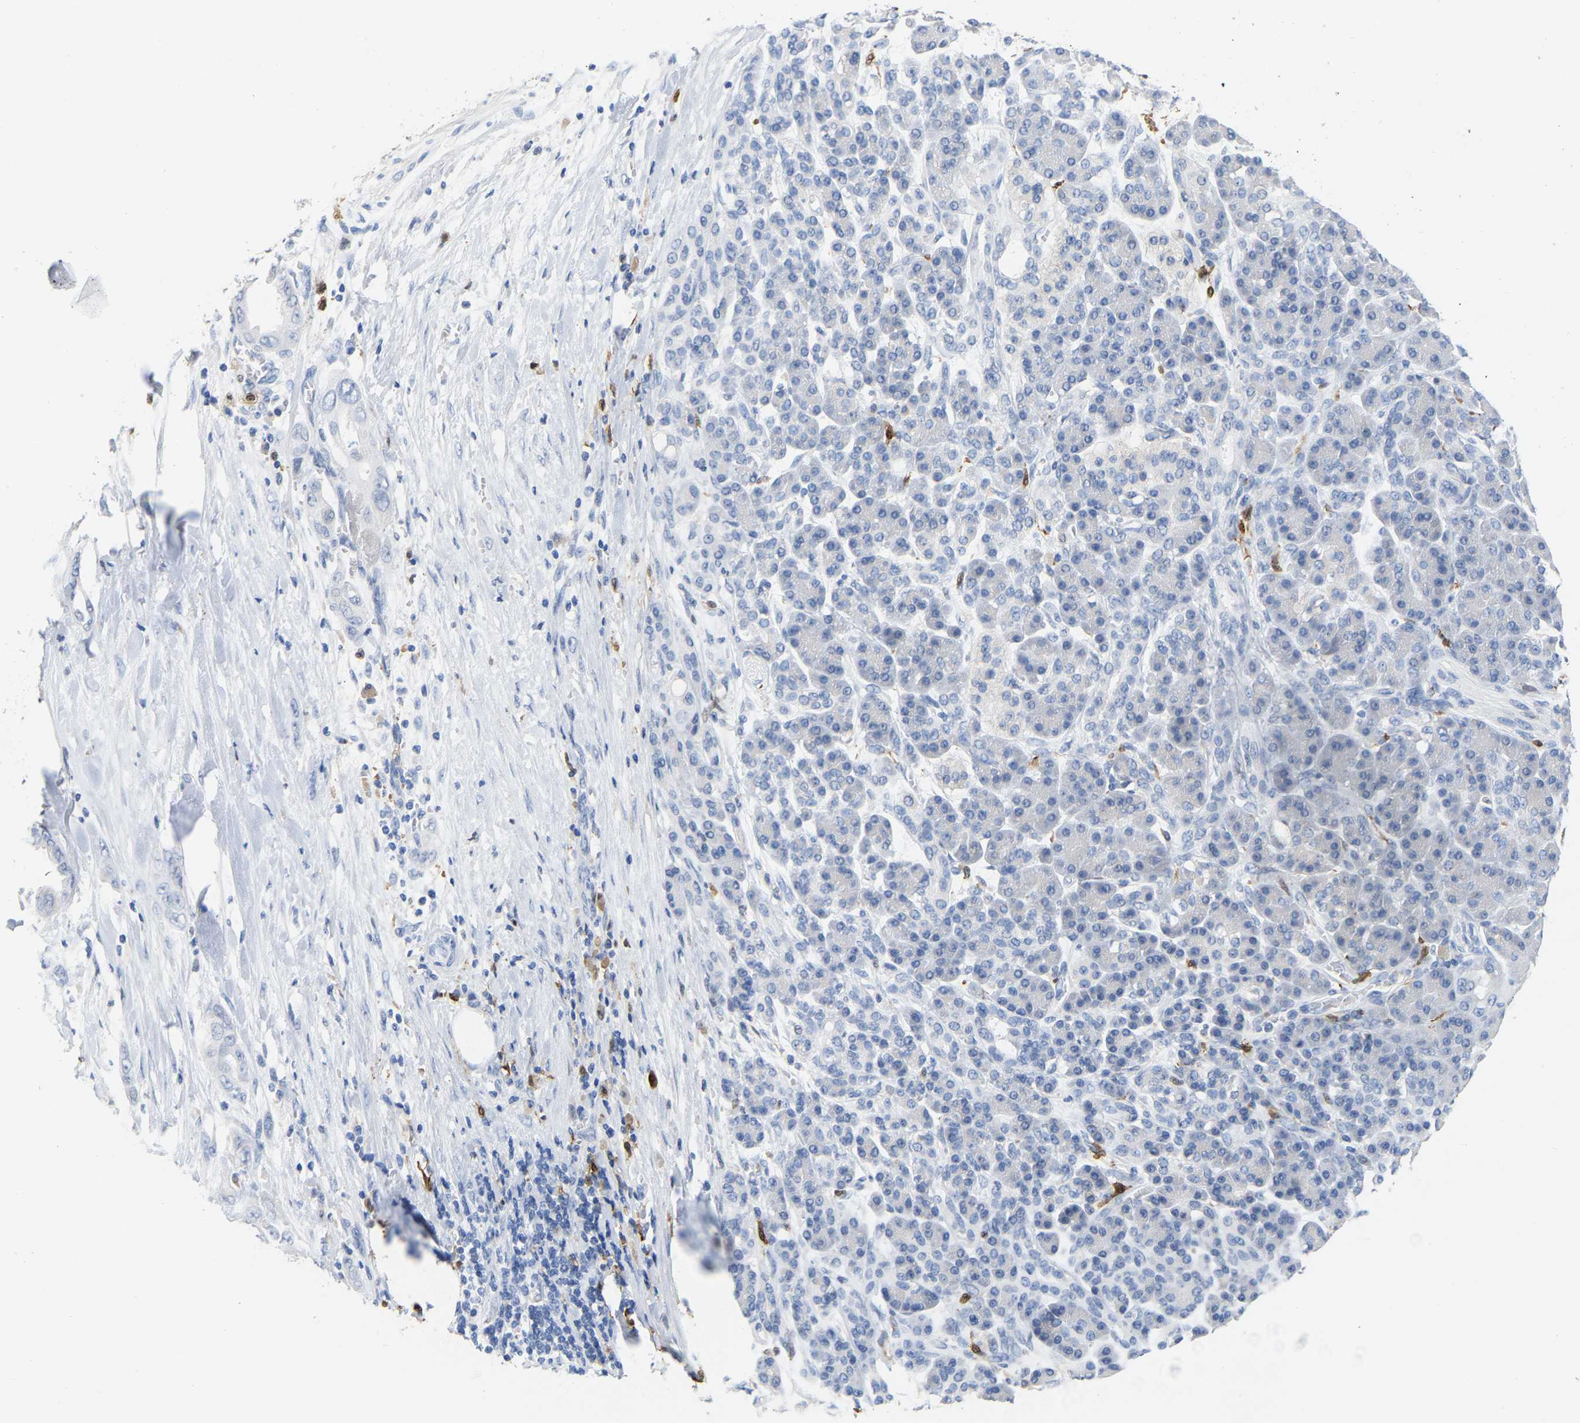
{"staining": {"intensity": "negative", "quantity": "none", "location": "none"}, "tissue": "pancreatic cancer", "cell_type": "Tumor cells", "image_type": "cancer", "snomed": [{"axis": "morphology", "description": "Adenocarcinoma, NOS"}, {"axis": "topography", "description": "Pancreas"}], "caption": "An image of adenocarcinoma (pancreatic) stained for a protein displays no brown staining in tumor cells. Brightfield microscopy of immunohistochemistry (IHC) stained with DAB (brown) and hematoxylin (blue), captured at high magnification.", "gene": "ULBP2", "patient": {"sex": "male", "age": 59}}